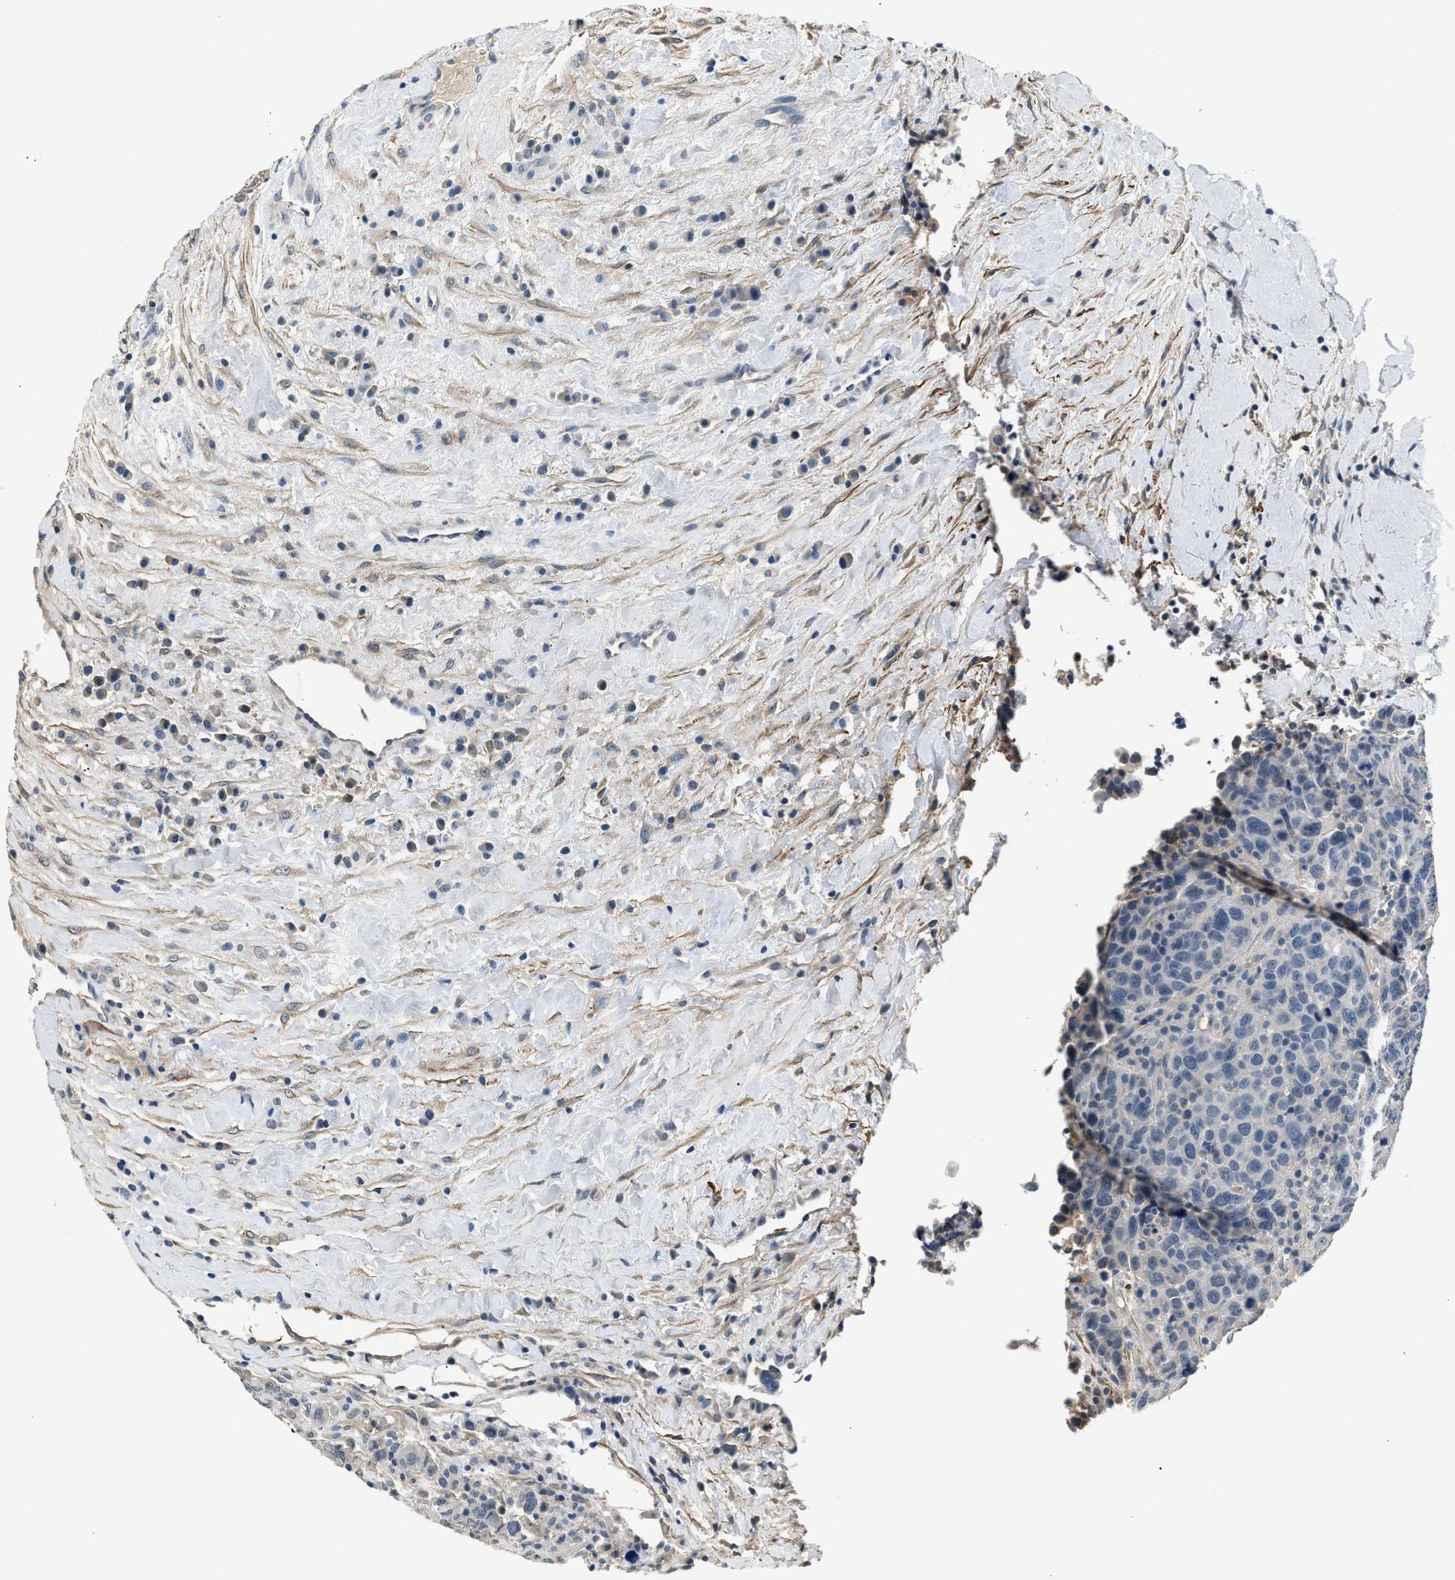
{"staining": {"intensity": "negative", "quantity": "none", "location": "none"}, "tissue": "breast cancer", "cell_type": "Tumor cells", "image_type": "cancer", "snomed": [{"axis": "morphology", "description": "Duct carcinoma"}, {"axis": "topography", "description": "Breast"}], "caption": "This is an immunohistochemistry photomicrograph of human breast cancer. There is no expression in tumor cells.", "gene": "INHA", "patient": {"sex": "female", "age": 37}}